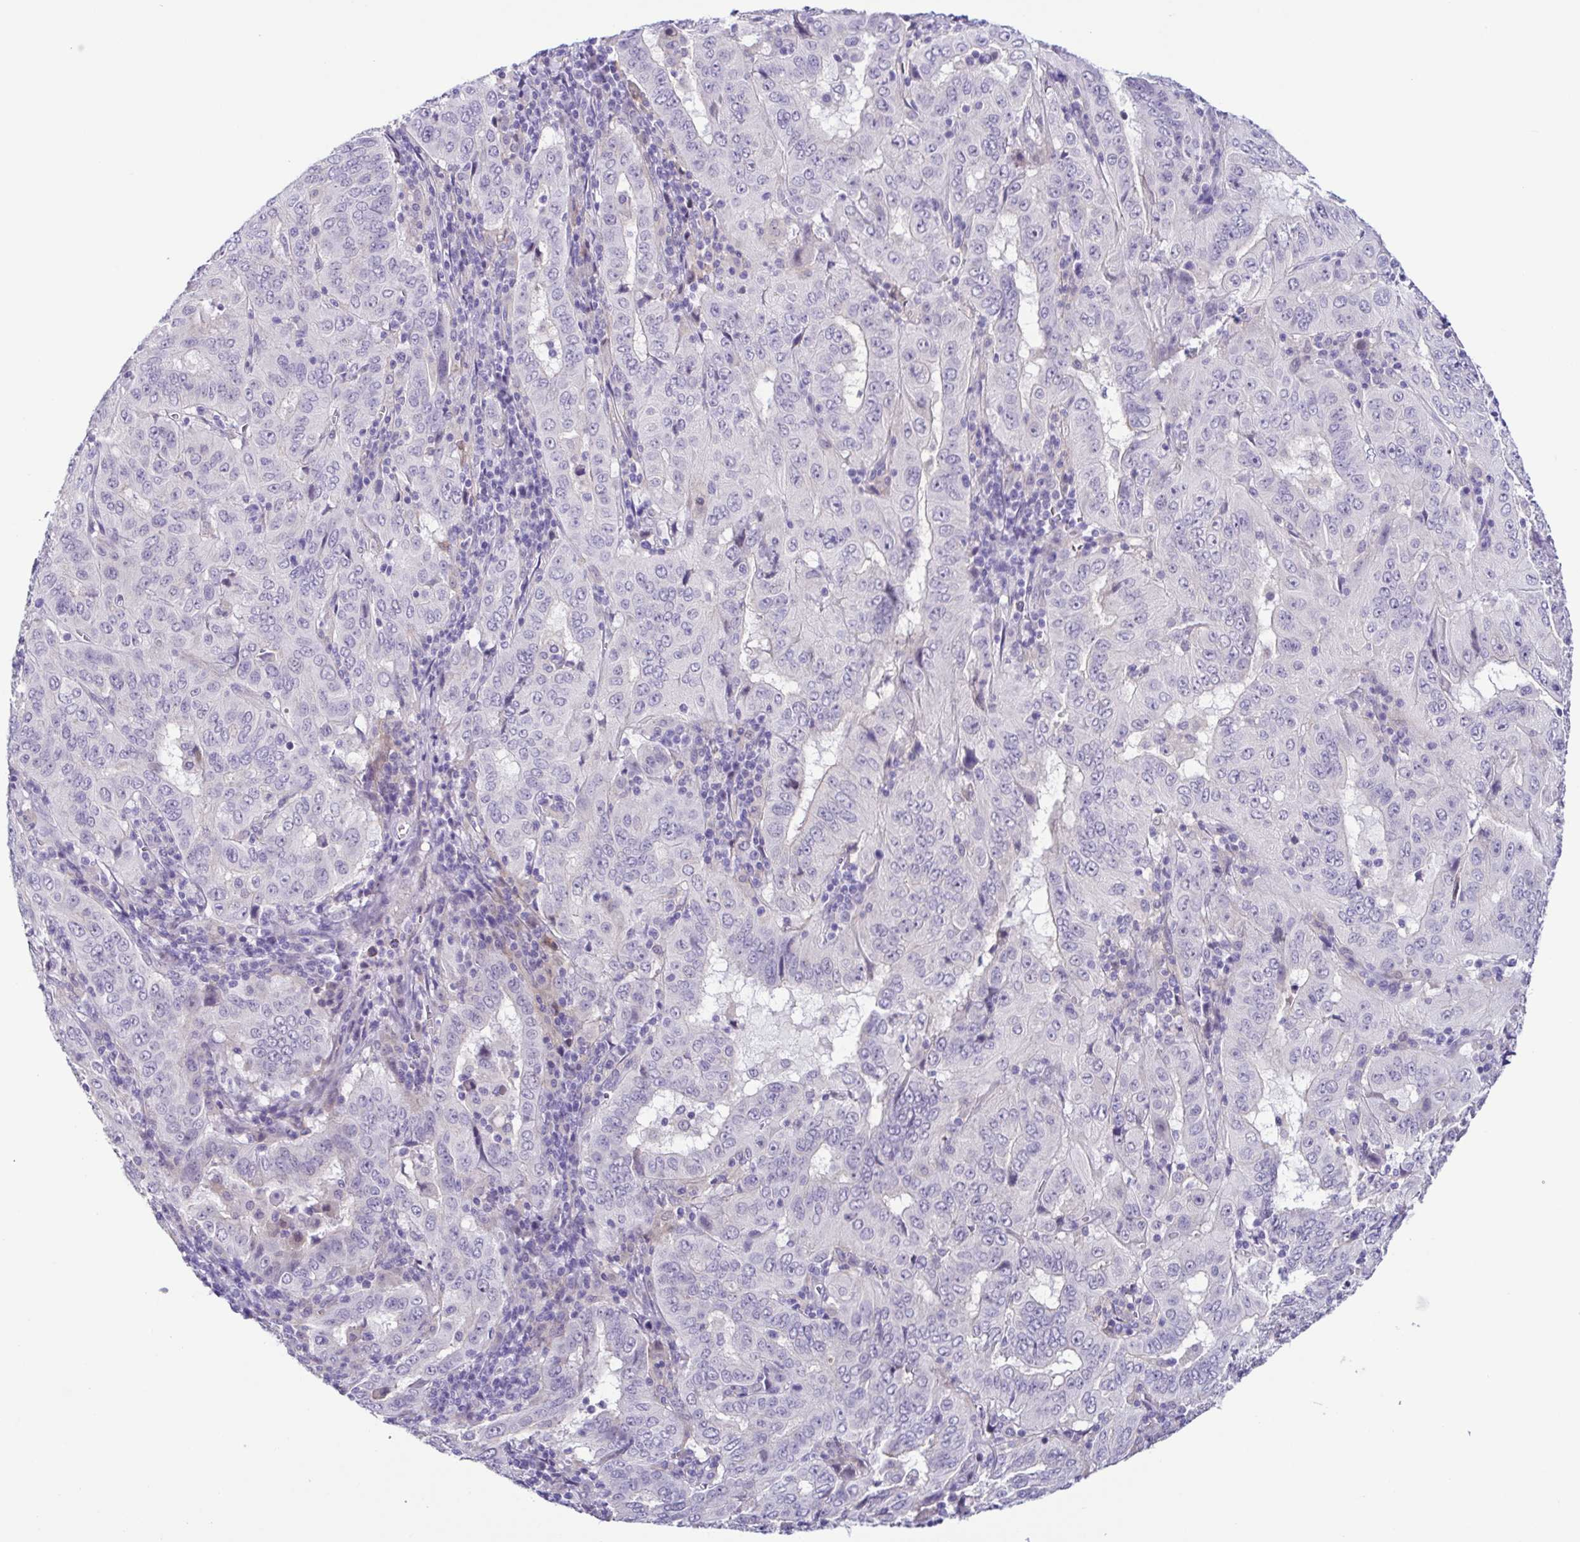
{"staining": {"intensity": "negative", "quantity": "none", "location": "none"}, "tissue": "pancreatic cancer", "cell_type": "Tumor cells", "image_type": "cancer", "snomed": [{"axis": "morphology", "description": "Adenocarcinoma, NOS"}, {"axis": "topography", "description": "Pancreas"}], "caption": "Protein analysis of pancreatic cancer (adenocarcinoma) demonstrates no significant positivity in tumor cells.", "gene": "TERT", "patient": {"sex": "male", "age": 63}}